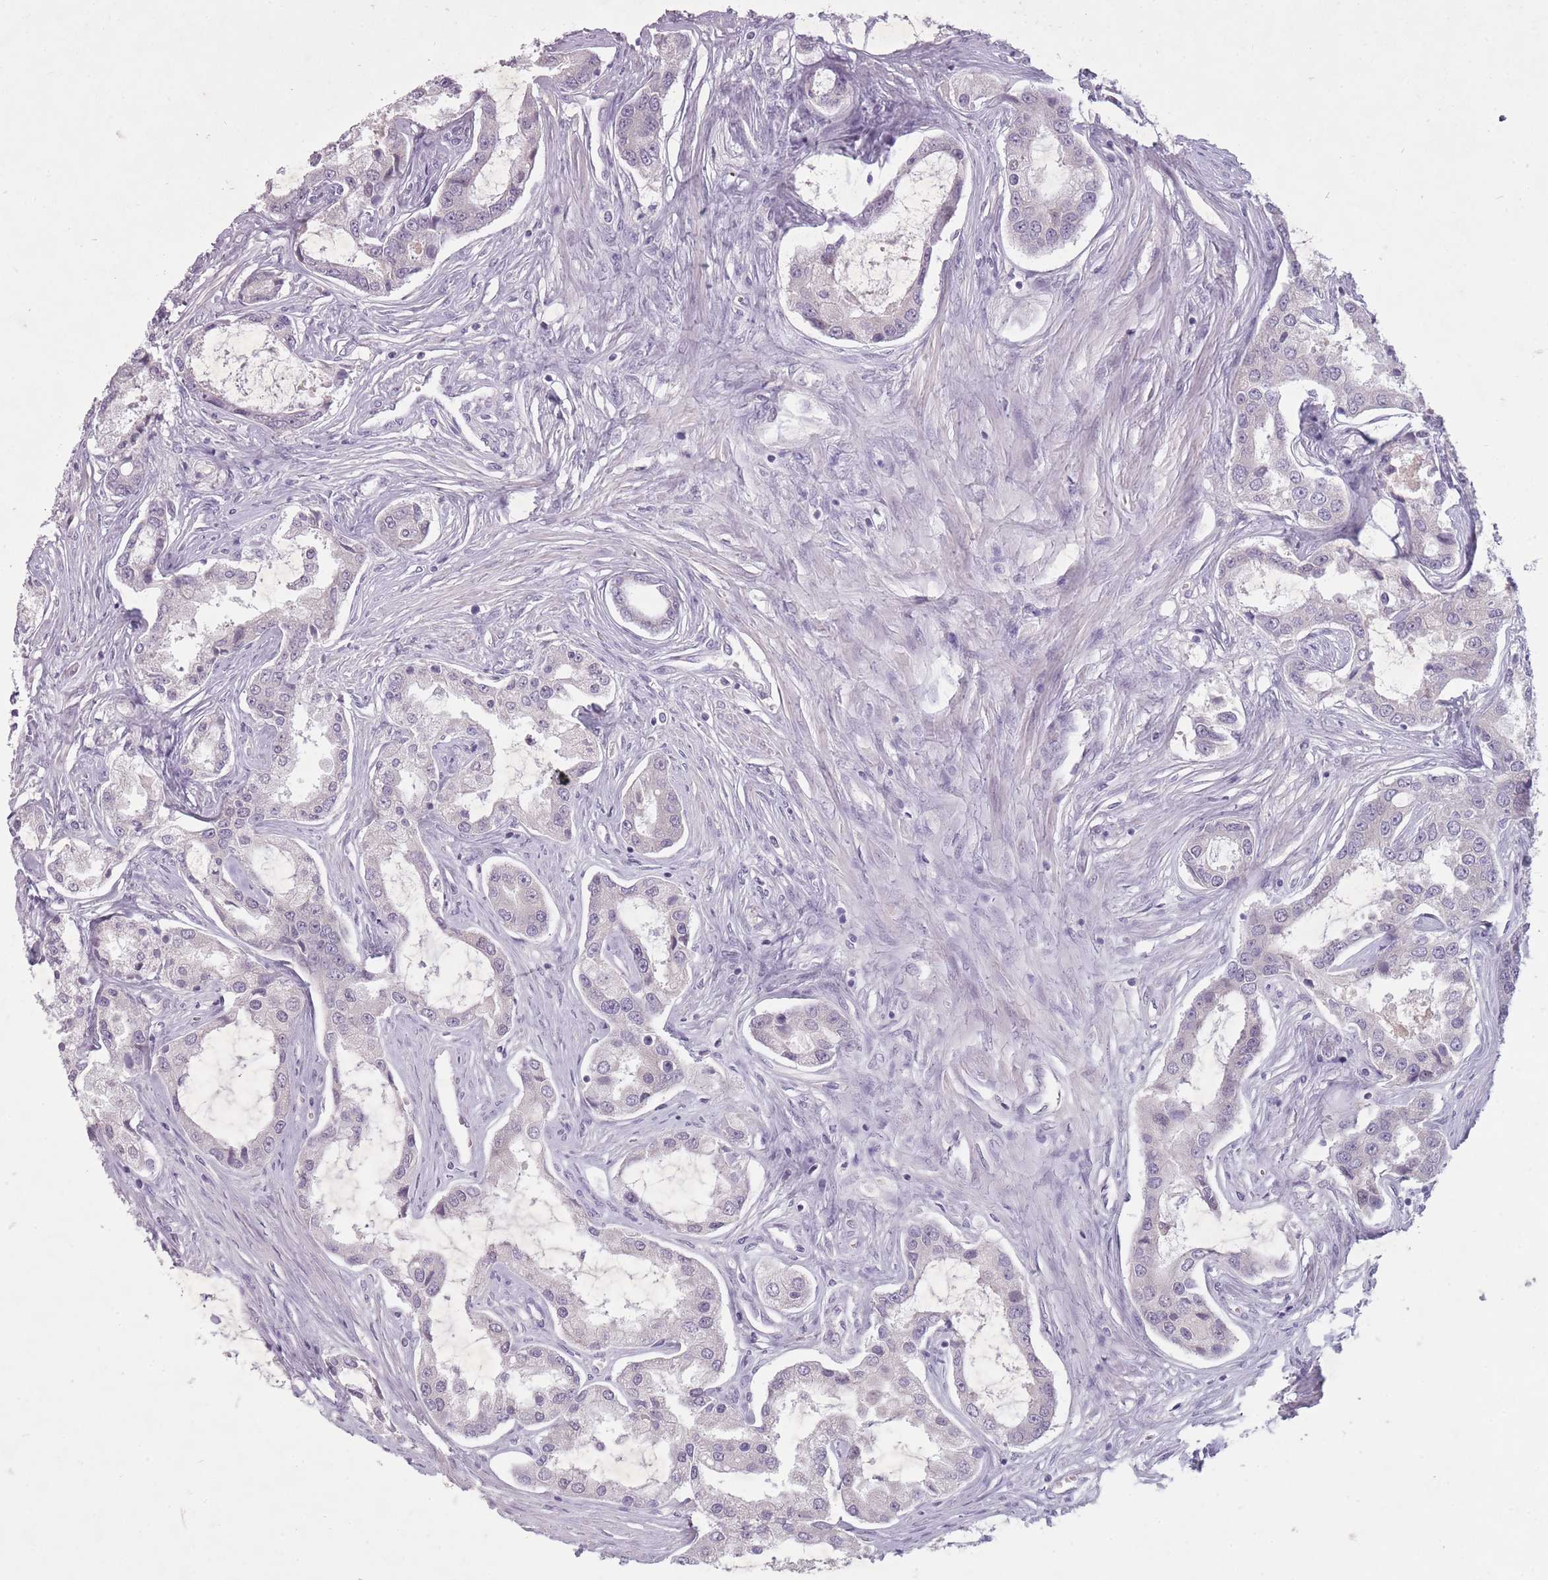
{"staining": {"intensity": "negative", "quantity": "none", "location": "none"}, "tissue": "prostate cancer", "cell_type": "Tumor cells", "image_type": "cancer", "snomed": [{"axis": "morphology", "description": "Adenocarcinoma, Low grade"}, {"axis": "topography", "description": "Prostate"}], "caption": "Immunohistochemistry of prostate cancer (low-grade adenocarcinoma) reveals no expression in tumor cells.", "gene": "FAM43B", "patient": {"sex": "male", "age": 68}}